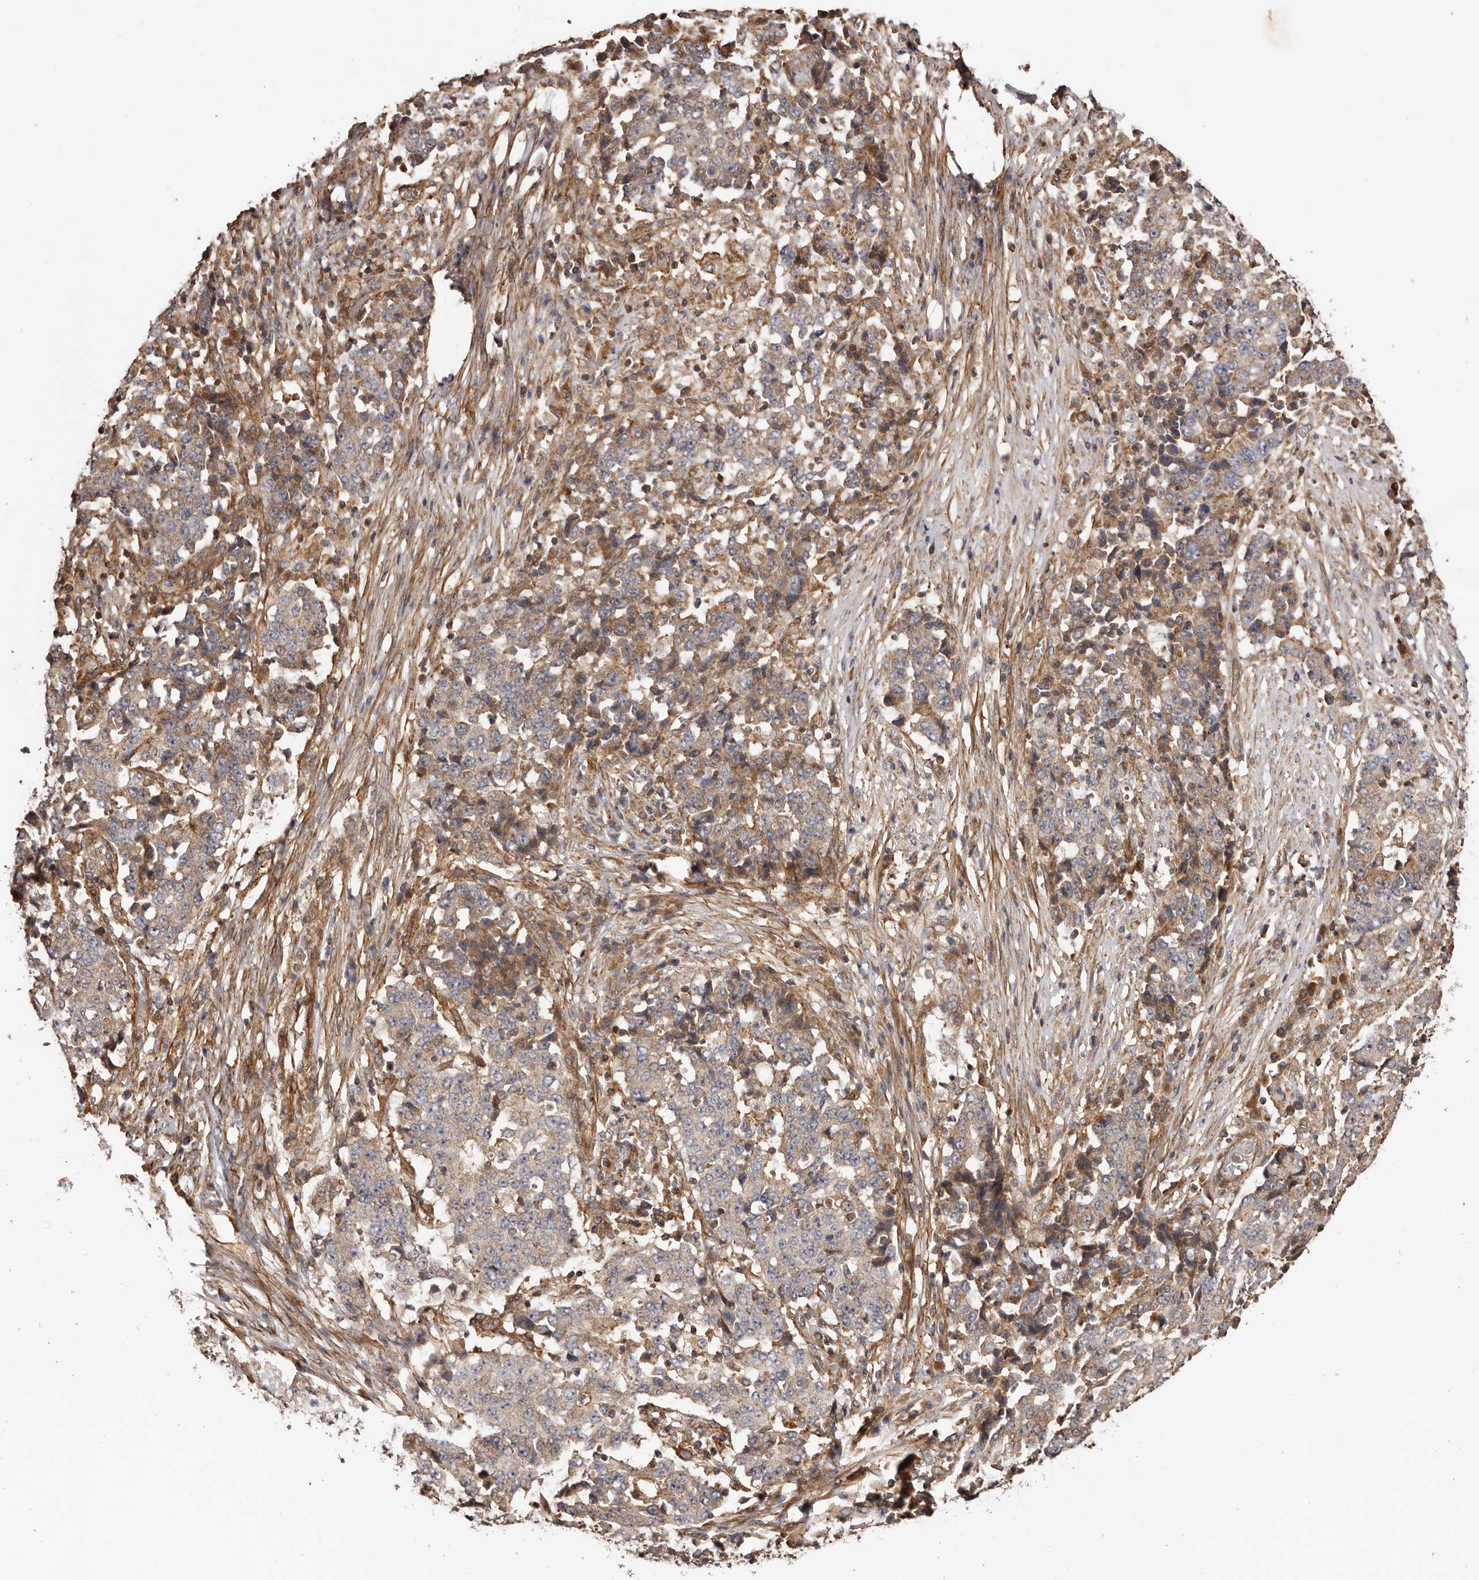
{"staining": {"intensity": "weak", "quantity": ">75%", "location": "cytoplasmic/membranous"}, "tissue": "stomach cancer", "cell_type": "Tumor cells", "image_type": "cancer", "snomed": [{"axis": "morphology", "description": "Adenocarcinoma, NOS"}, {"axis": "topography", "description": "Stomach"}], "caption": "Protein staining displays weak cytoplasmic/membranous positivity in approximately >75% of tumor cells in stomach cancer.", "gene": "GTPBP1", "patient": {"sex": "male", "age": 59}}